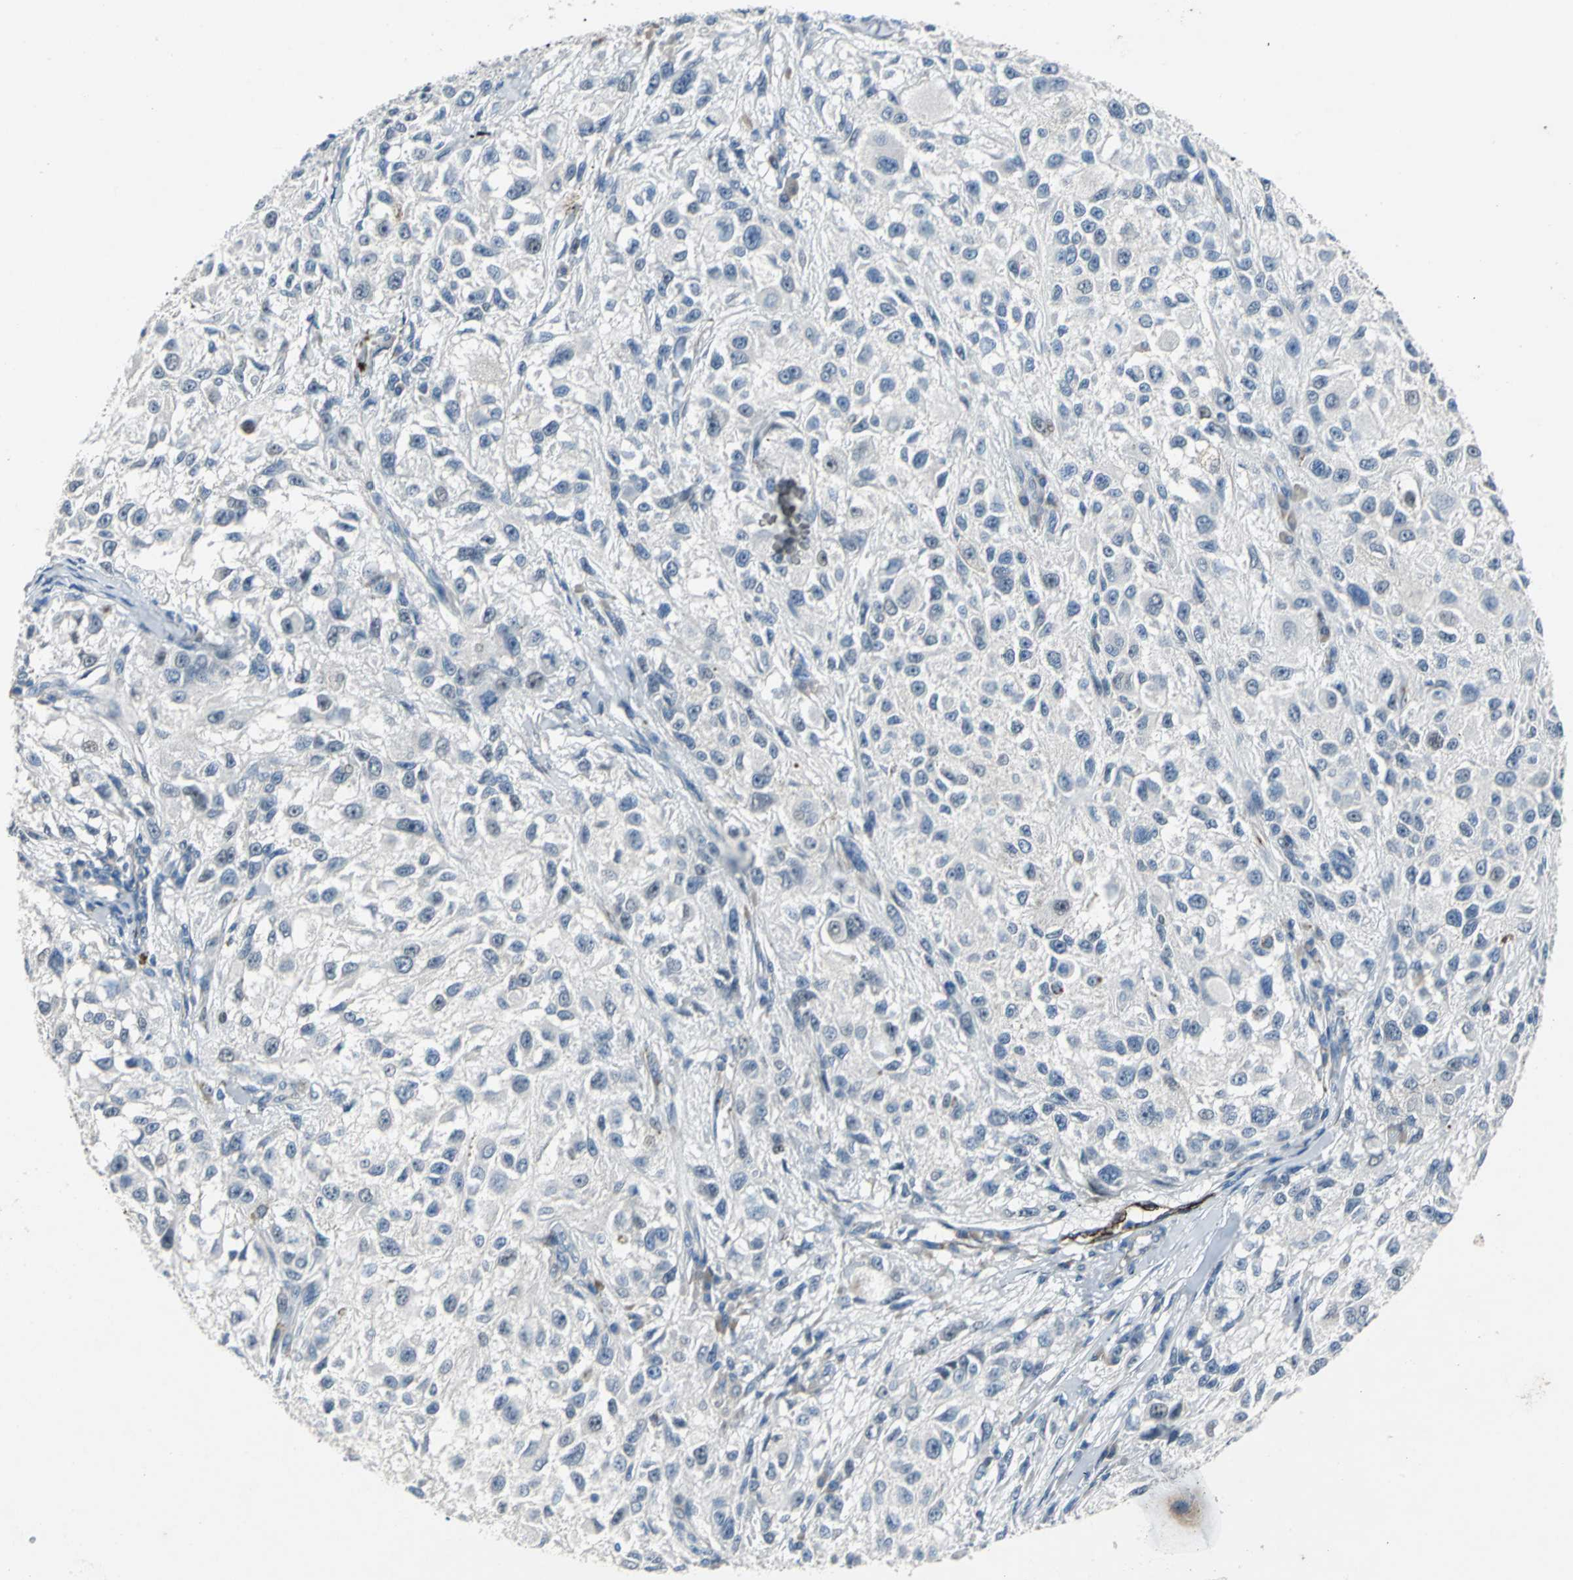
{"staining": {"intensity": "weak", "quantity": "<25%", "location": "nuclear"}, "tissue": "melanoma", "cell_type": "Tumor cells", "image_type": "cancer", "snomed": [{"axis": "morphology", "description": "Necrosis, NOS"}, {"axis": "morphology", "description": "Malignant melanoma, NOS"}, {"axis": "topography", "description": "Skin"}], "caption": "This is a image of immunohistochemistry staining of malignant melanoma, which shows no expression in tumor cells.", "gene": "SELP", "patient": {"sex": "female", "age": 87}}